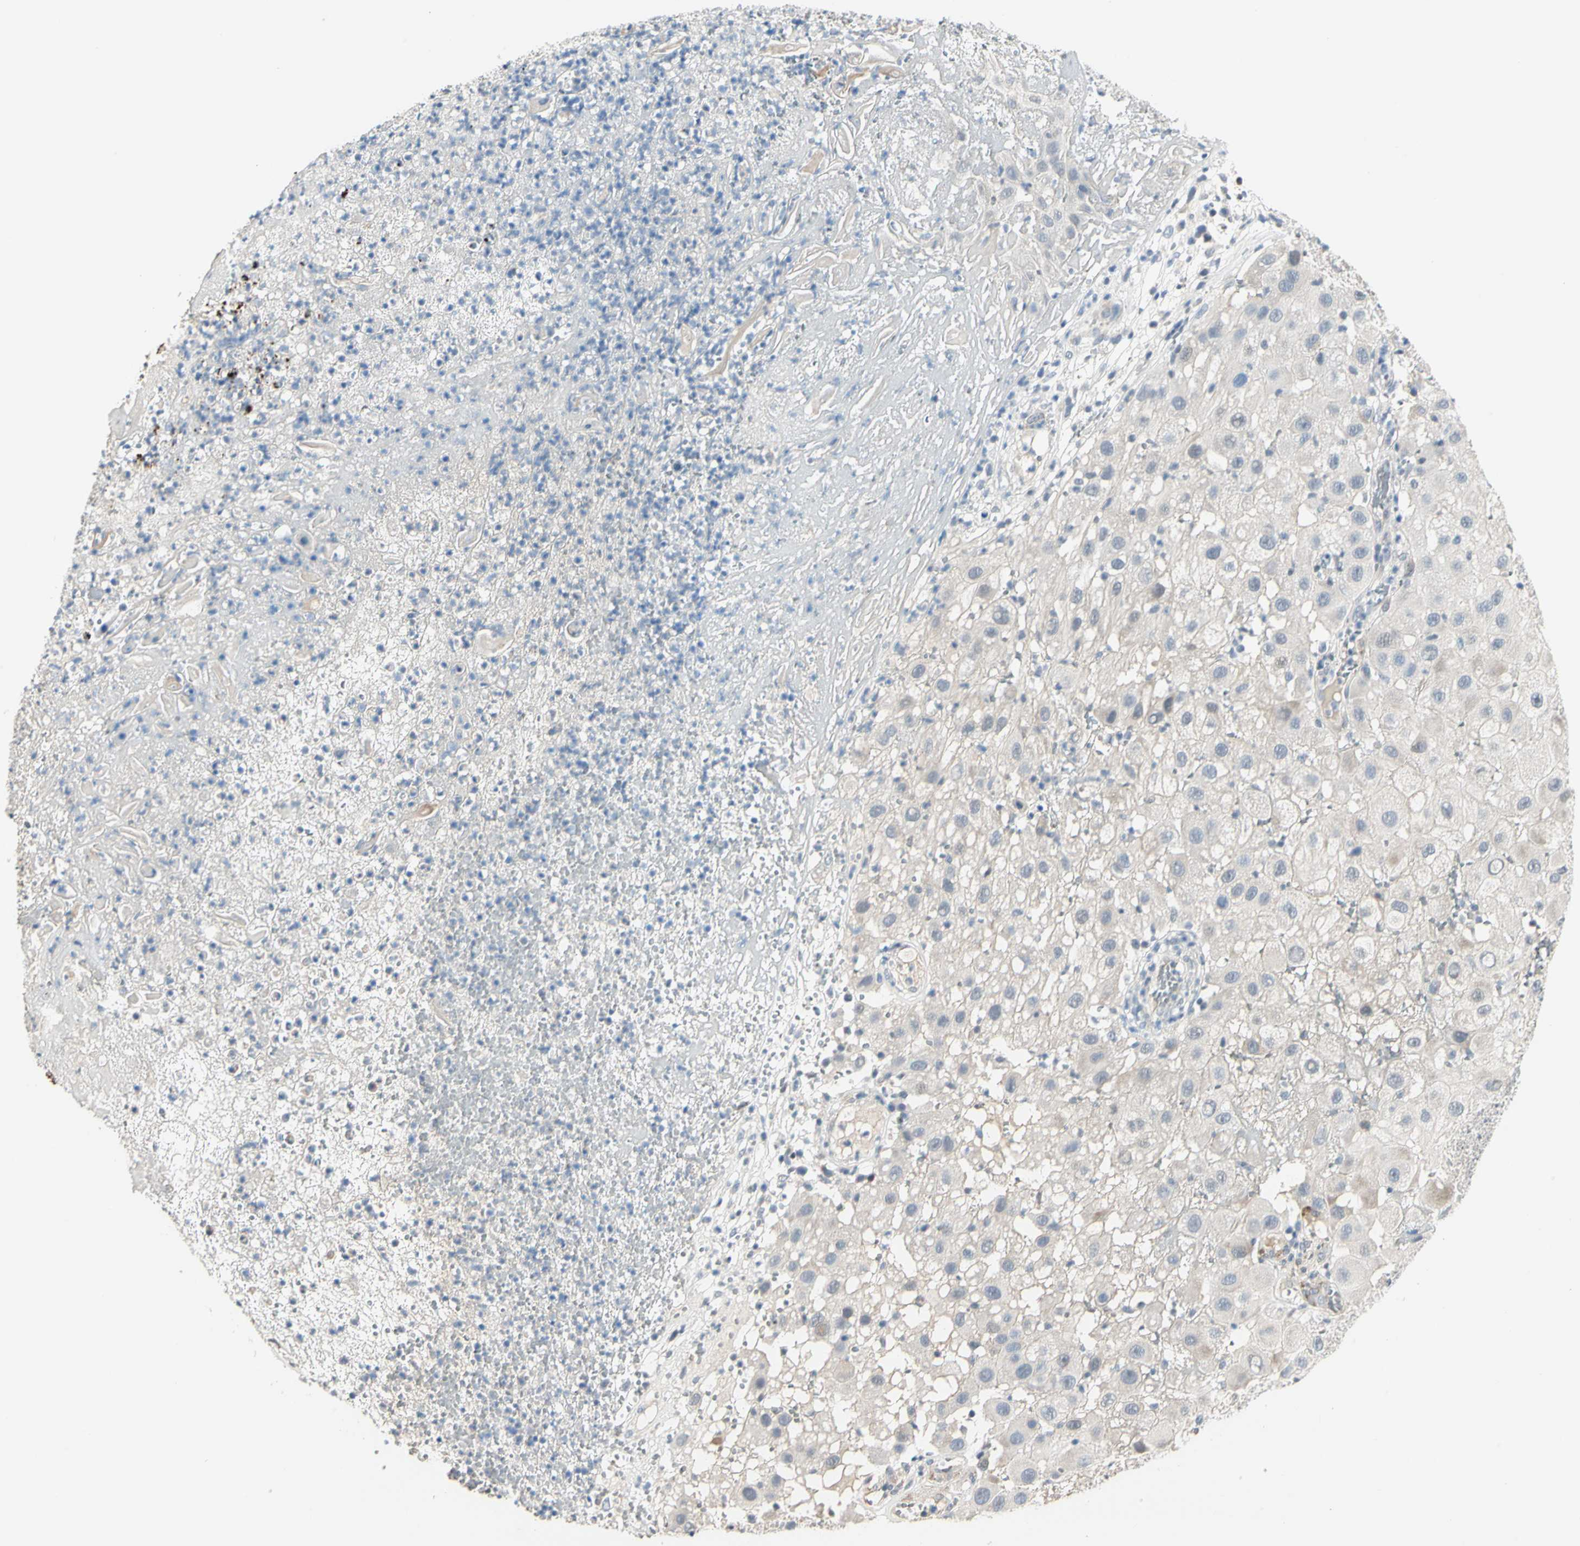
{"staining": {"intensity": "negative", "quantity": "none", "location": "none"}, "tissue": "melanoma", "cell_type": "Tumor cells", "image_type": "cancer", "snomed": [{"axis": "morphology", "description": "Malignant melanoma, NOS"}, {"axis": "topography", "description": "Skin"}], "caption": "The micrograph reveals no staining of tumor cells in melanoma.", "gene": "GREM1", "patient": {"sex": "female", "age": 81}}